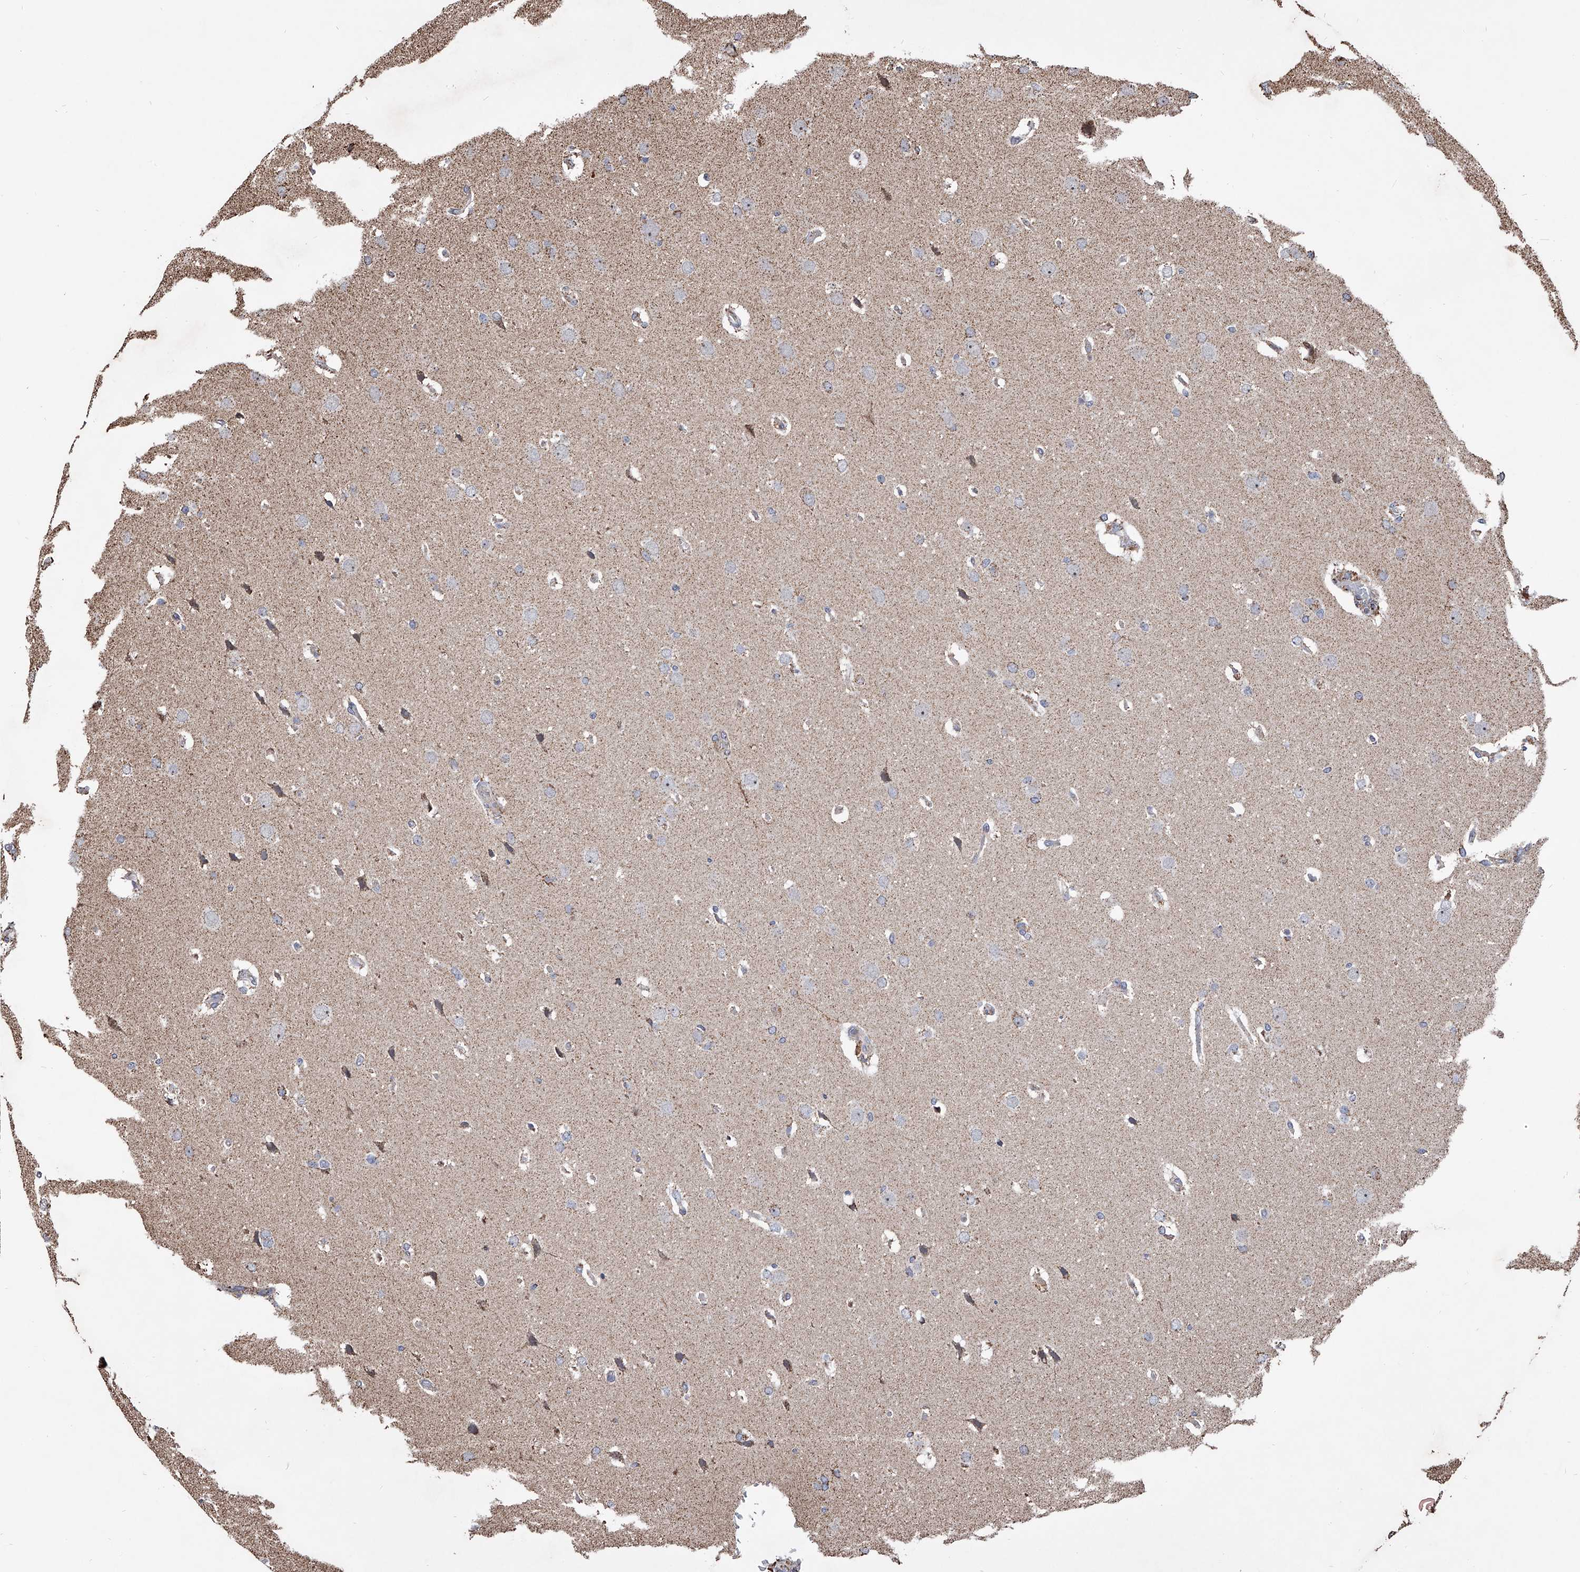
{"staining": {"intensity": "negative", "quantity": "none", "location": "none"}, "tissue": "glioma", "cell_type": "Tumor cells", "image_type": "cancer", "snomed": [{"axis": "morphology", "description": "Glioma, malignant, Low grade"}, {"axis": "topography", "description": "Brain"}], "caption": "High magnification brightfield microscopy of low-grade glioma (malignant) stained with DAB (brown) and counterstained with hematoxylin (blue): tumor cells show no significant expression.", "gene": "SMPDL3A", "patient": {"sex": "female", "age": 37}}